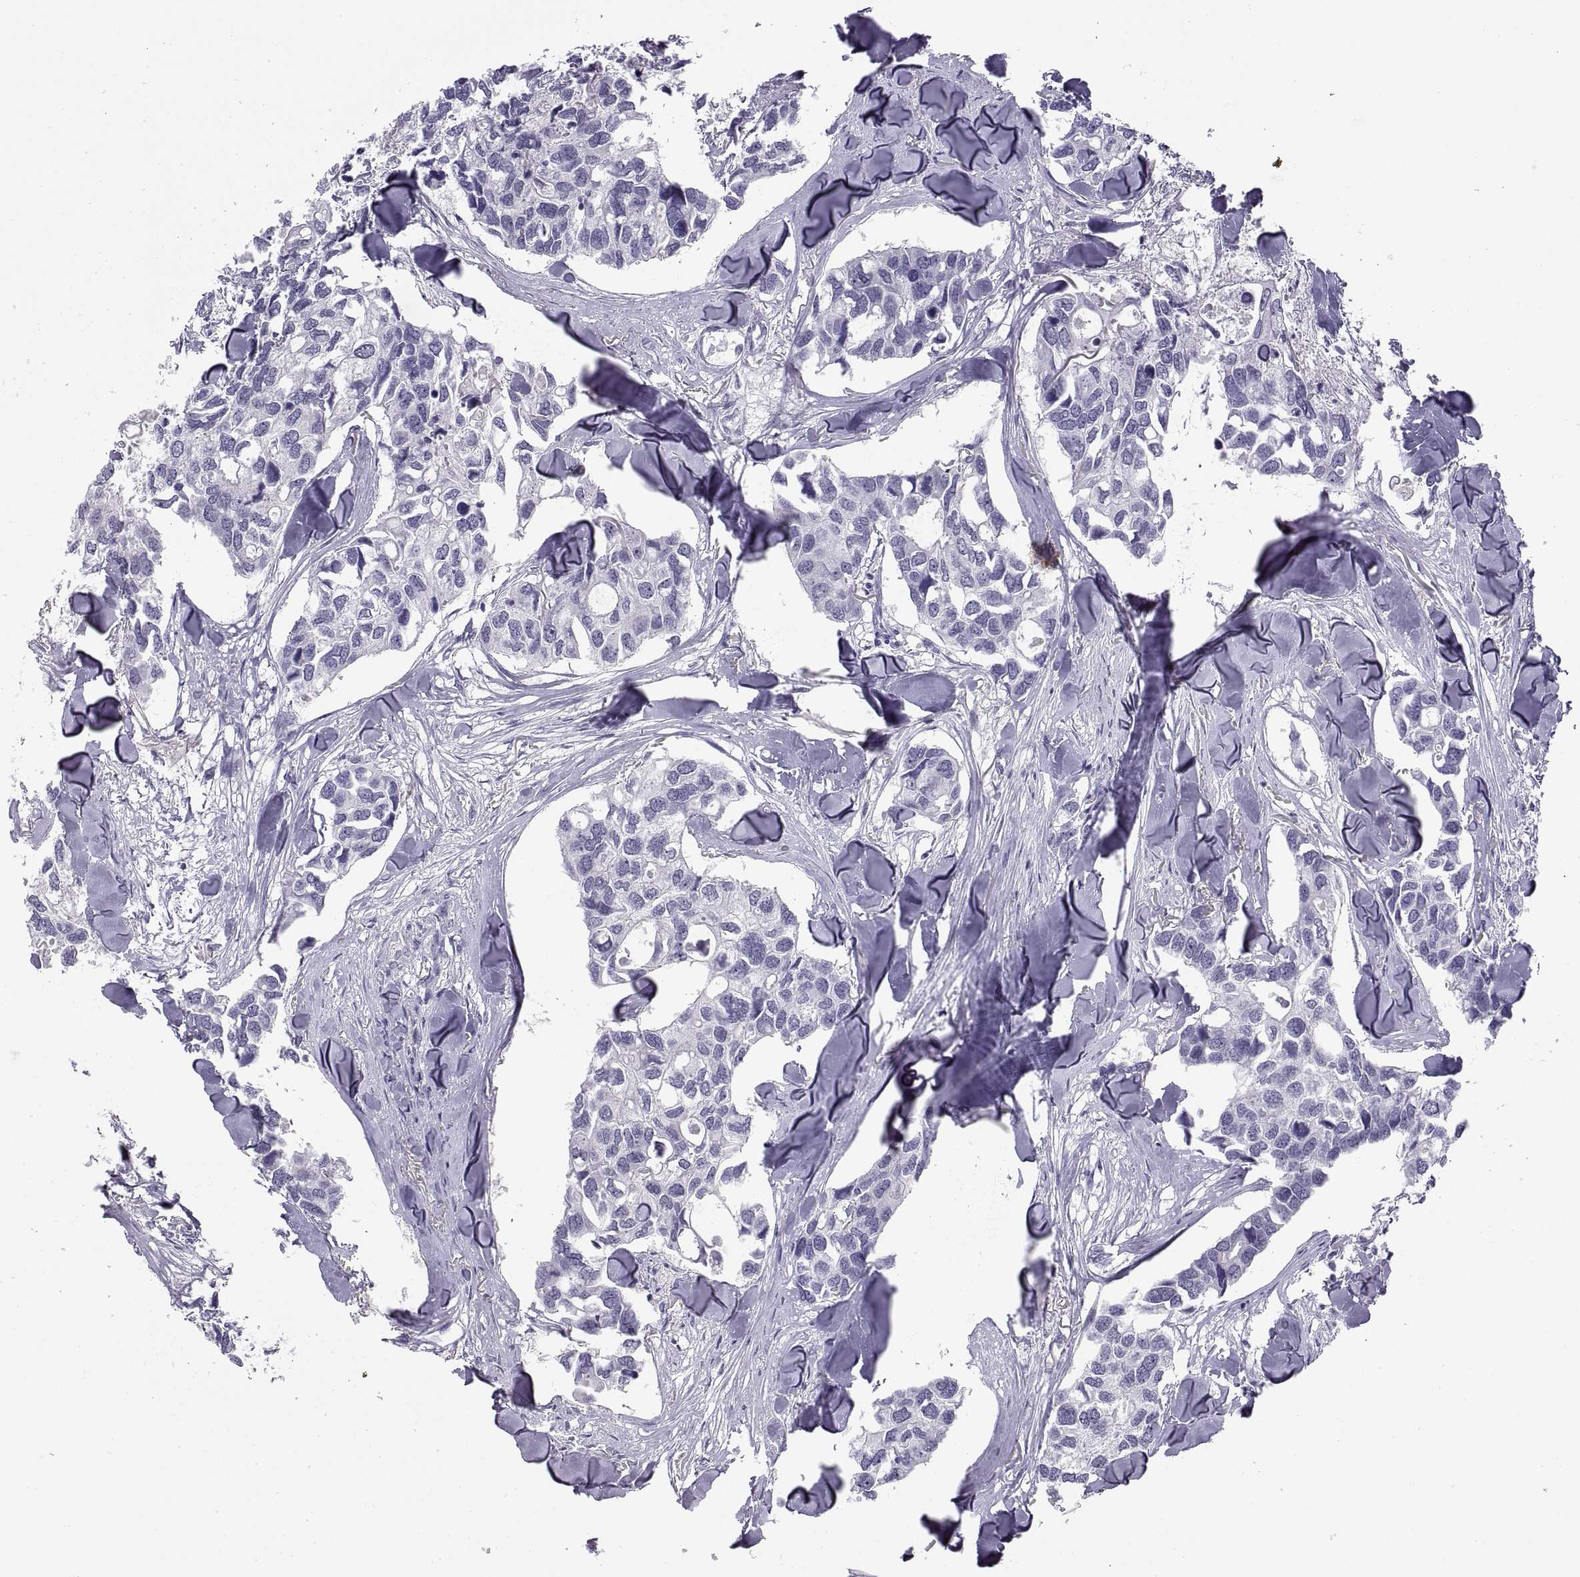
{"staining": {"intensity": "negative", "quantity": "none", "location": "none"}, "tissue": "breast cancer", "cell_type": "Tumor cells", "image_type": "cancer", "snomed": [{"axis": "morphology", "description": "Duct carcinoma"}, {"axis": "topography", "description": "Breast"}], "caption": "An immunohistochemistry (IHC) photomicrograph of intraductal carcinoma (breast) is shown. There is no staining in tumor cells of intraductal carcinoma (breast).", "gene": "TTC21A", "patient": {"sex": "female", "age": 83}}